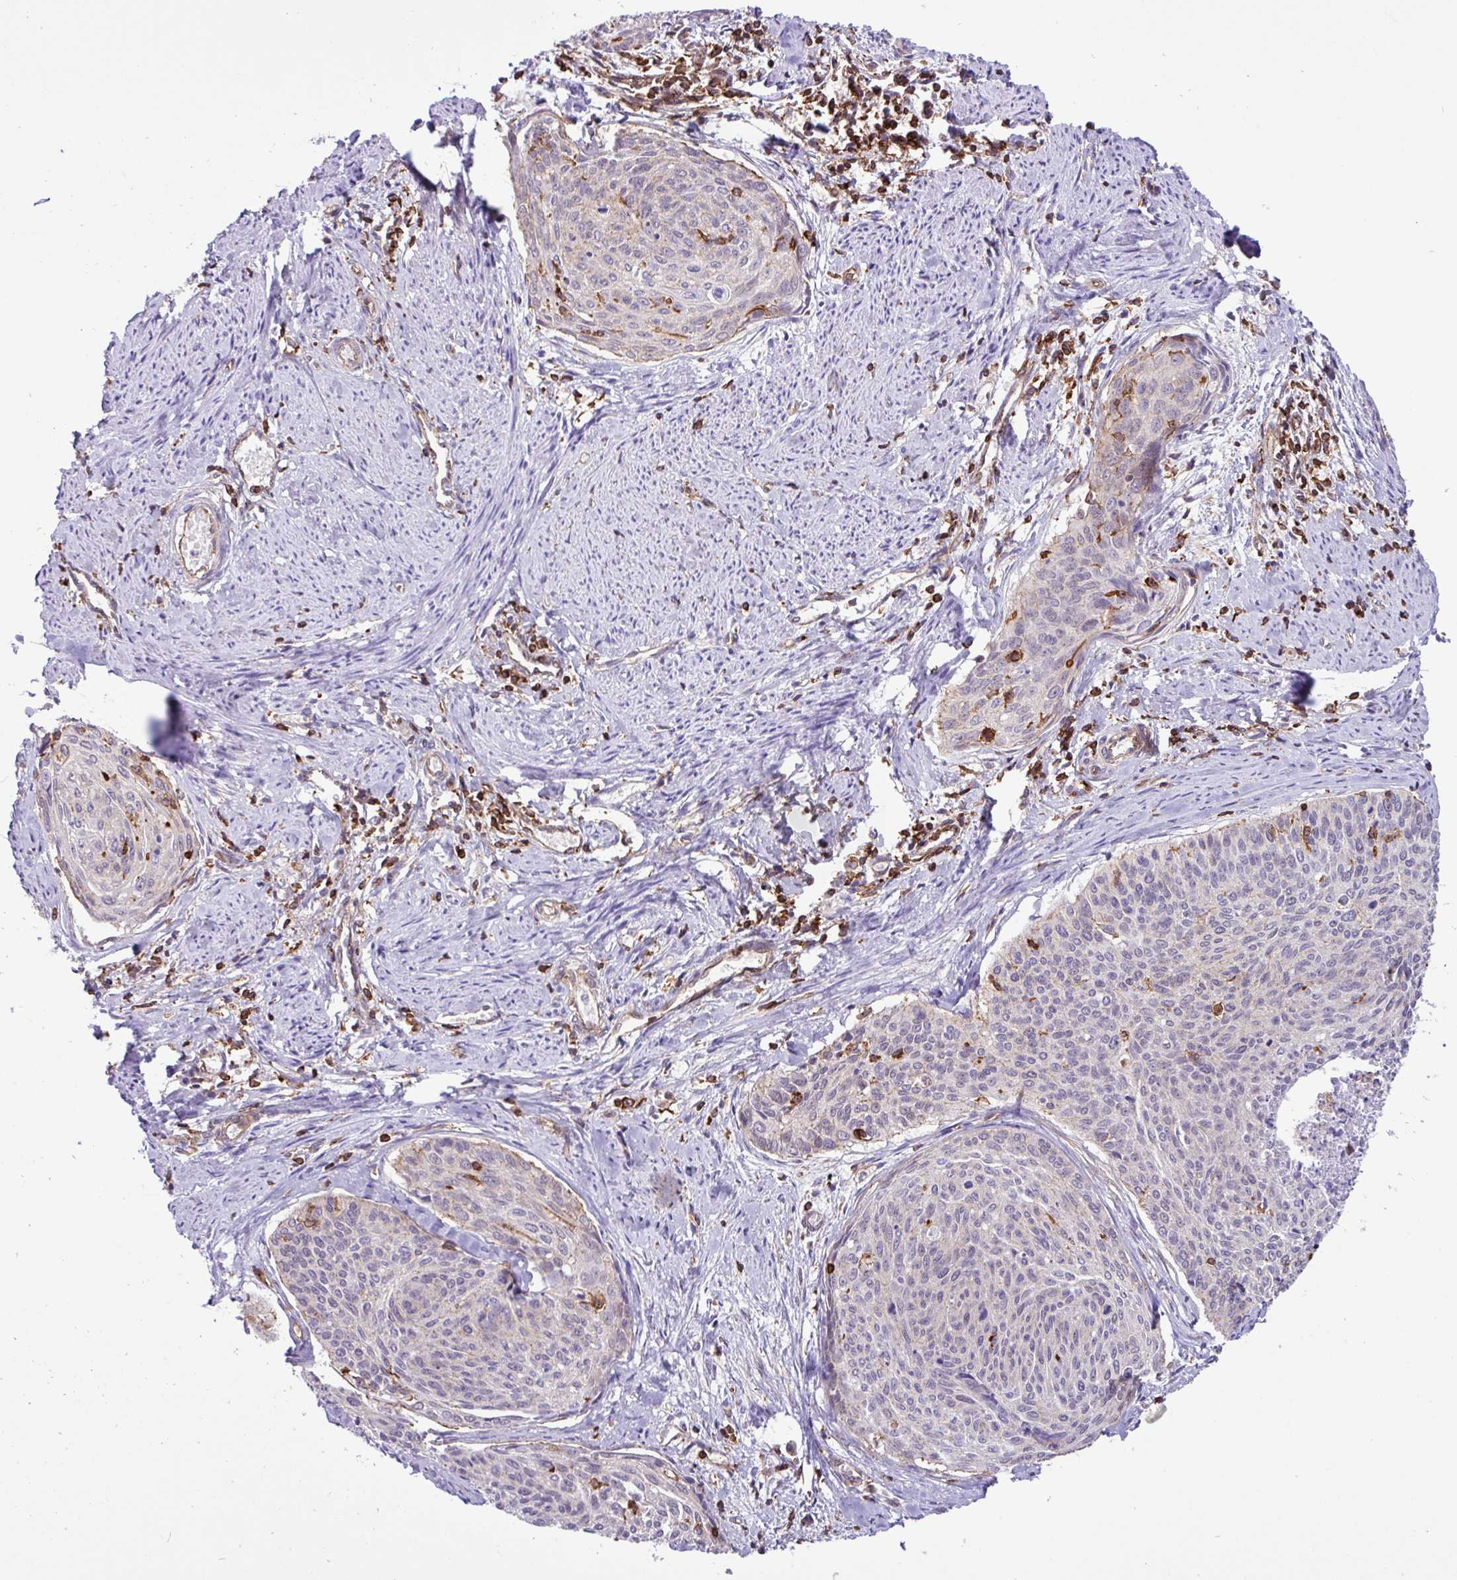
{"staining": {"intensity": "negative", "quantity": "none", "location": "none"}, "tissue": "cervical cancer", "cell_type": "Tumor cells", "image_type": "cancer", "snomed": [{"axis": "morphology", "description": "Squamous cell carcinoma, NOS"}, {"axis": "topography", "description": "Cervix"}], "caption": "DAB (3,3'-diaminobenzidine) immunohistochemical staining of human cervical cancer (squamous cell carcinoma) displays no significant positivity in tumor cells.", "gene": "PPP1R18", "patient": {"sex": "female", "age": 55}}